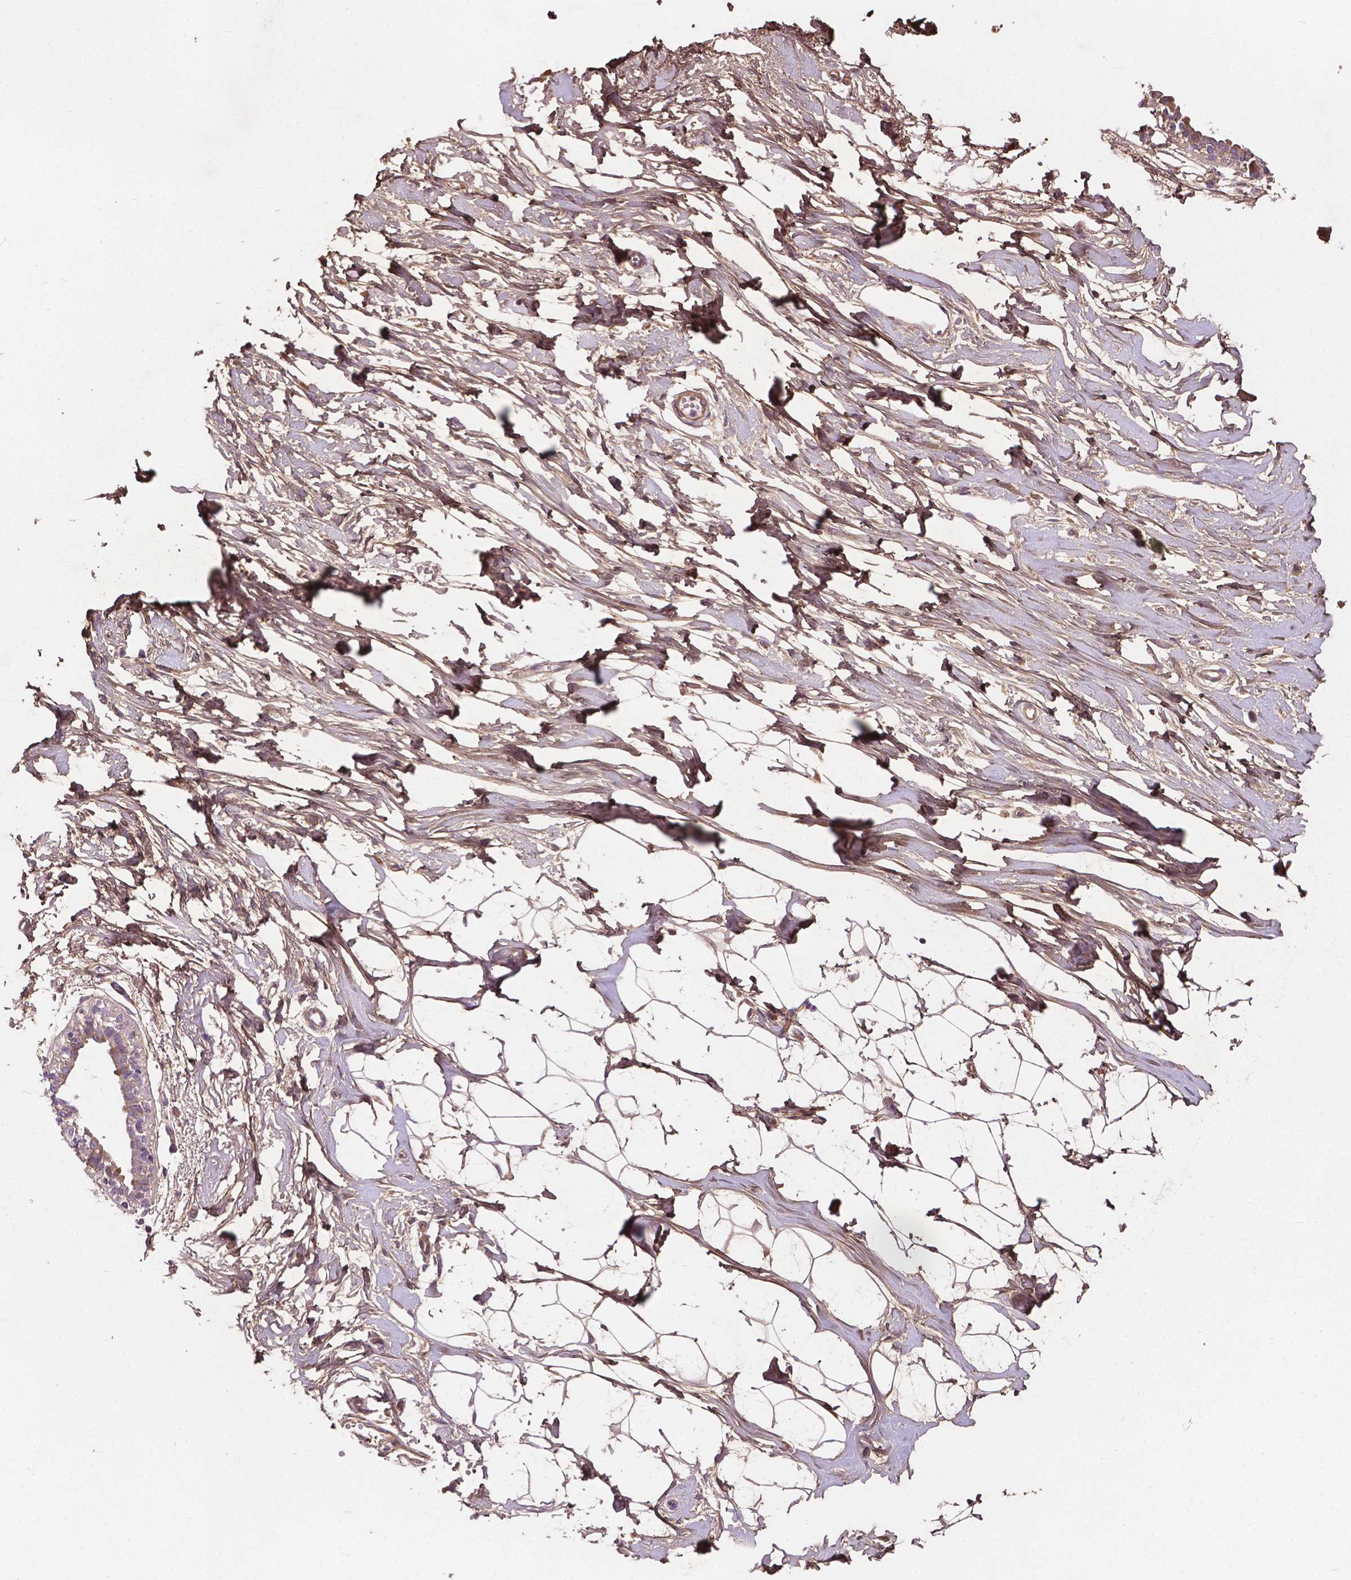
{"staining": {"intensity": "weak", "quantity": ">75%", "location": "cytoplasmic/membranous"}, "tissue": "breast", "cell_type": "Adipocytes", "image_type": "normal", "snomed": [{"axis": "morphology", "description": "Normal tissue, NOS"}, {"axis": "topography", "description": "Breast"}], "caption": "DAB immunohistochemical staining of benign breast reveals weak cytoplasmic/membranous protein positivity in about >75% of adipocytes.", "gene": "GJA9", "patient": {"sex": "female", "age": 49}}